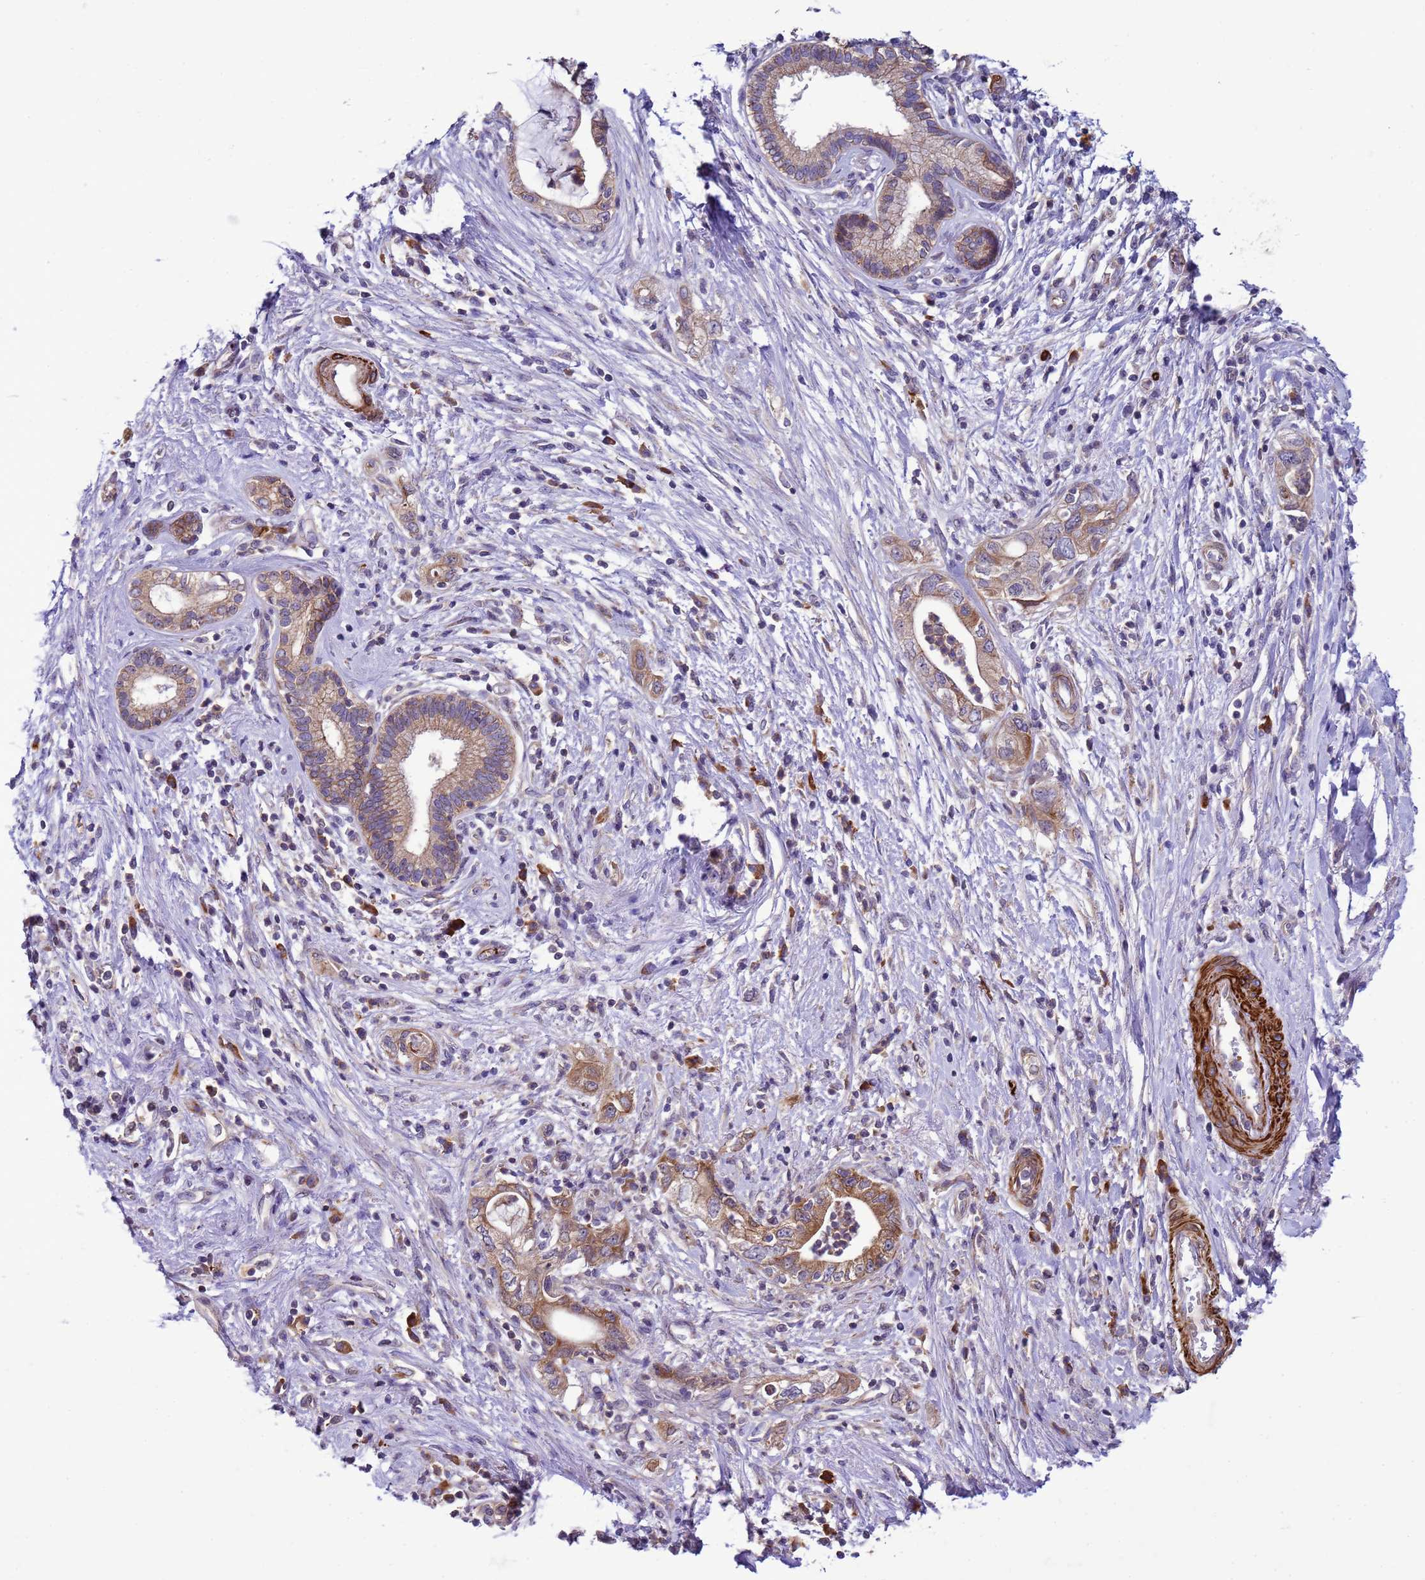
{"staining": {"intensity": "moderate", "quantity": "25%-75%", "location": "cytoplasmic/membranous"}, "tissue": "pancreatic cancer", "cell_type": "Tumor cells", "image_type": "cancer", "snomed": [{"axis": "morphology", "description": "Adenocarcinoma, NOS"}, {"axis": "topography", "description": "Pancreas"}], "caption": "Pancreatic cancer (adenocarcinoma) stained for a protein exhibits moderate cytoplasmic/membranous positivity in tumor cells. (Brightfield microscopy of DAB IHC at high magnification).", "gene": "GEN1", "patient": {"sex": "female", "age": 73}}